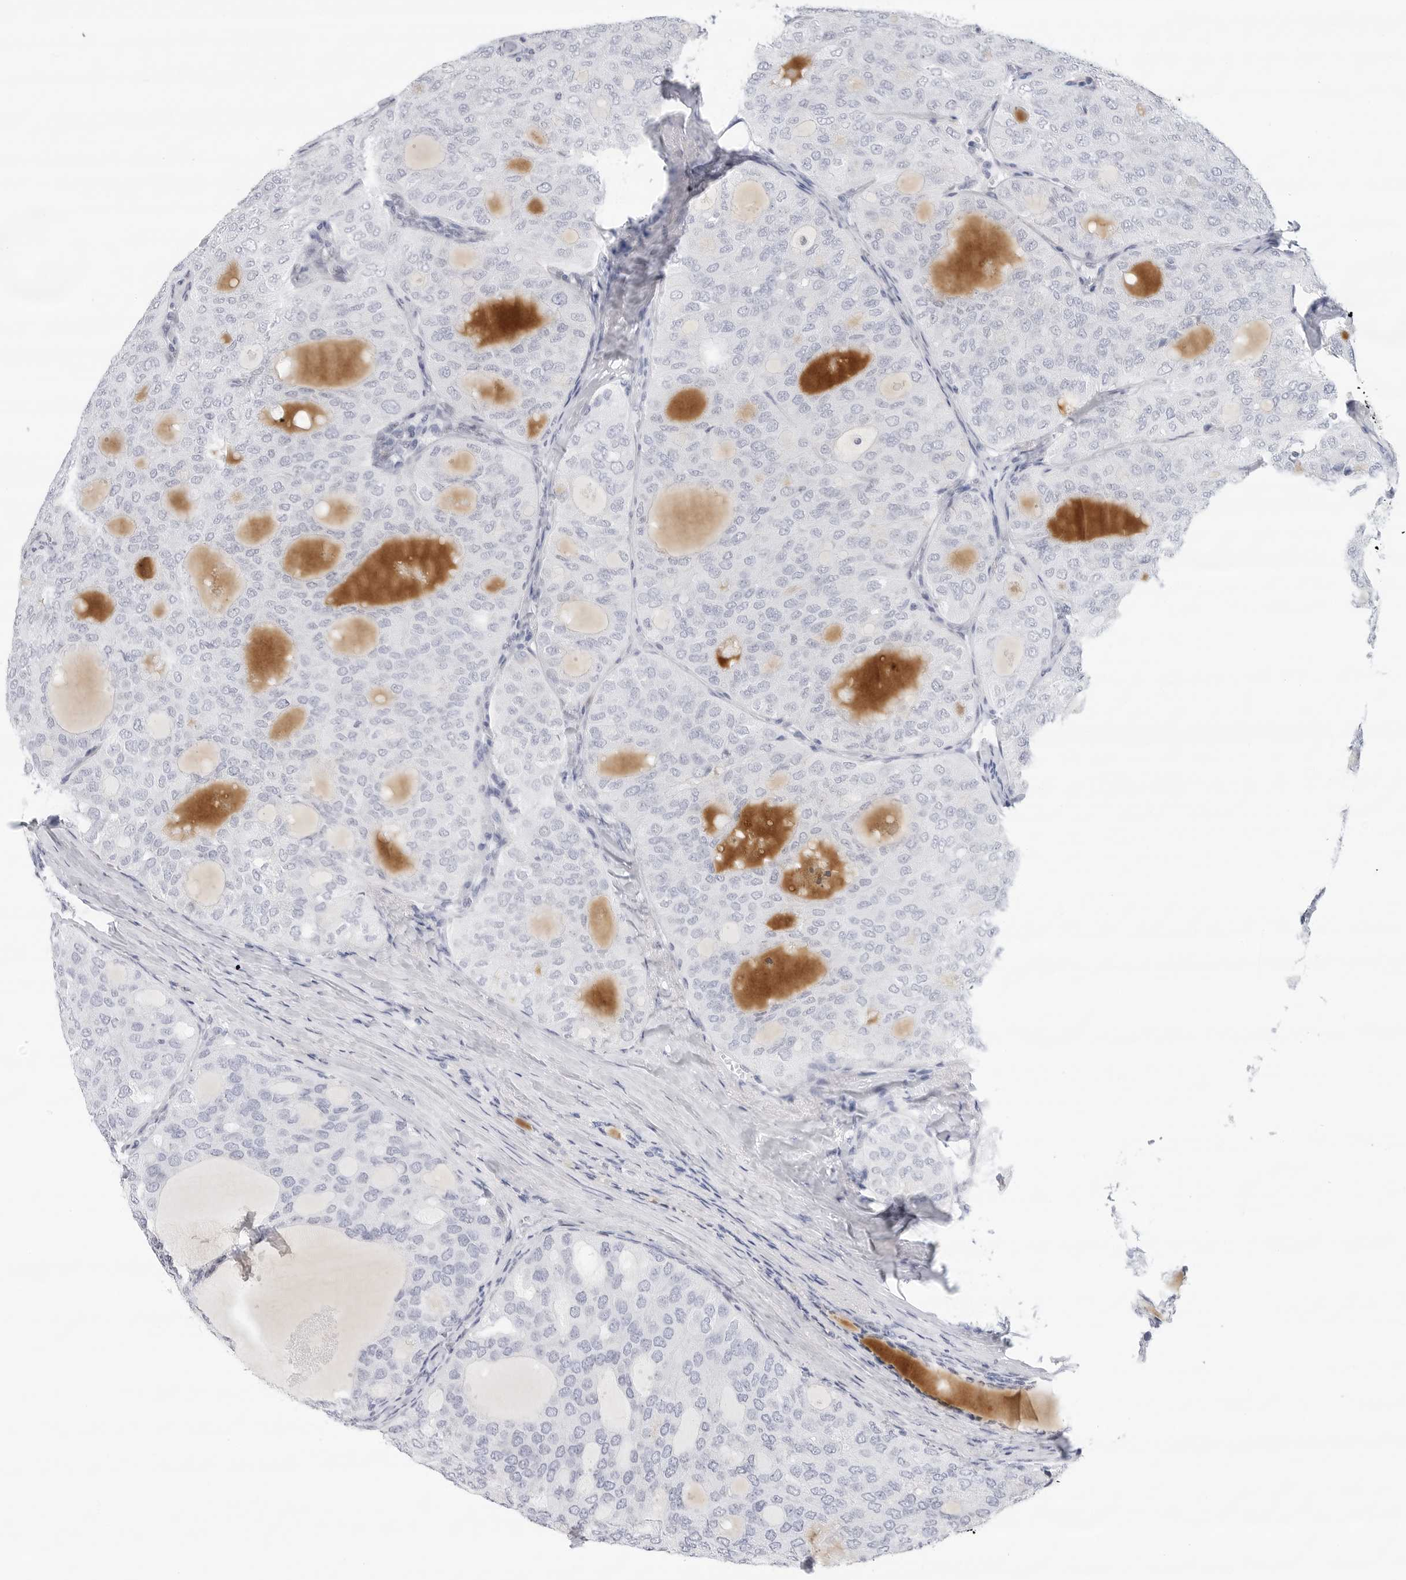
{"staining": {"intensity": "negative", "quantity": "none", "location": "none"}, "tissue": "thyroid cancer", "cell_type": "Tumor cells", "image_type": "cancer", "snomed": [{"axis": "morphology", "description": "Follicular adenoma carcinoma, NOS"}, {"axis": "topography", "description": "Thyroid gland"}], "caption": "Immunohistochemistry photomicrograph of neoplastic tissue: human follicular adenoma carcinoma (thyroid) stained with DAB (3,3'-diaminobenzidine) displays no significant protein staining in tumor cells. (DAB (3,3'-diaminobenzidine) immunohistochemistry (IHC) with hematoxylin counter stain).", "gene": "SLC19A1", "patient": {"sex": "male", "age": 75}}